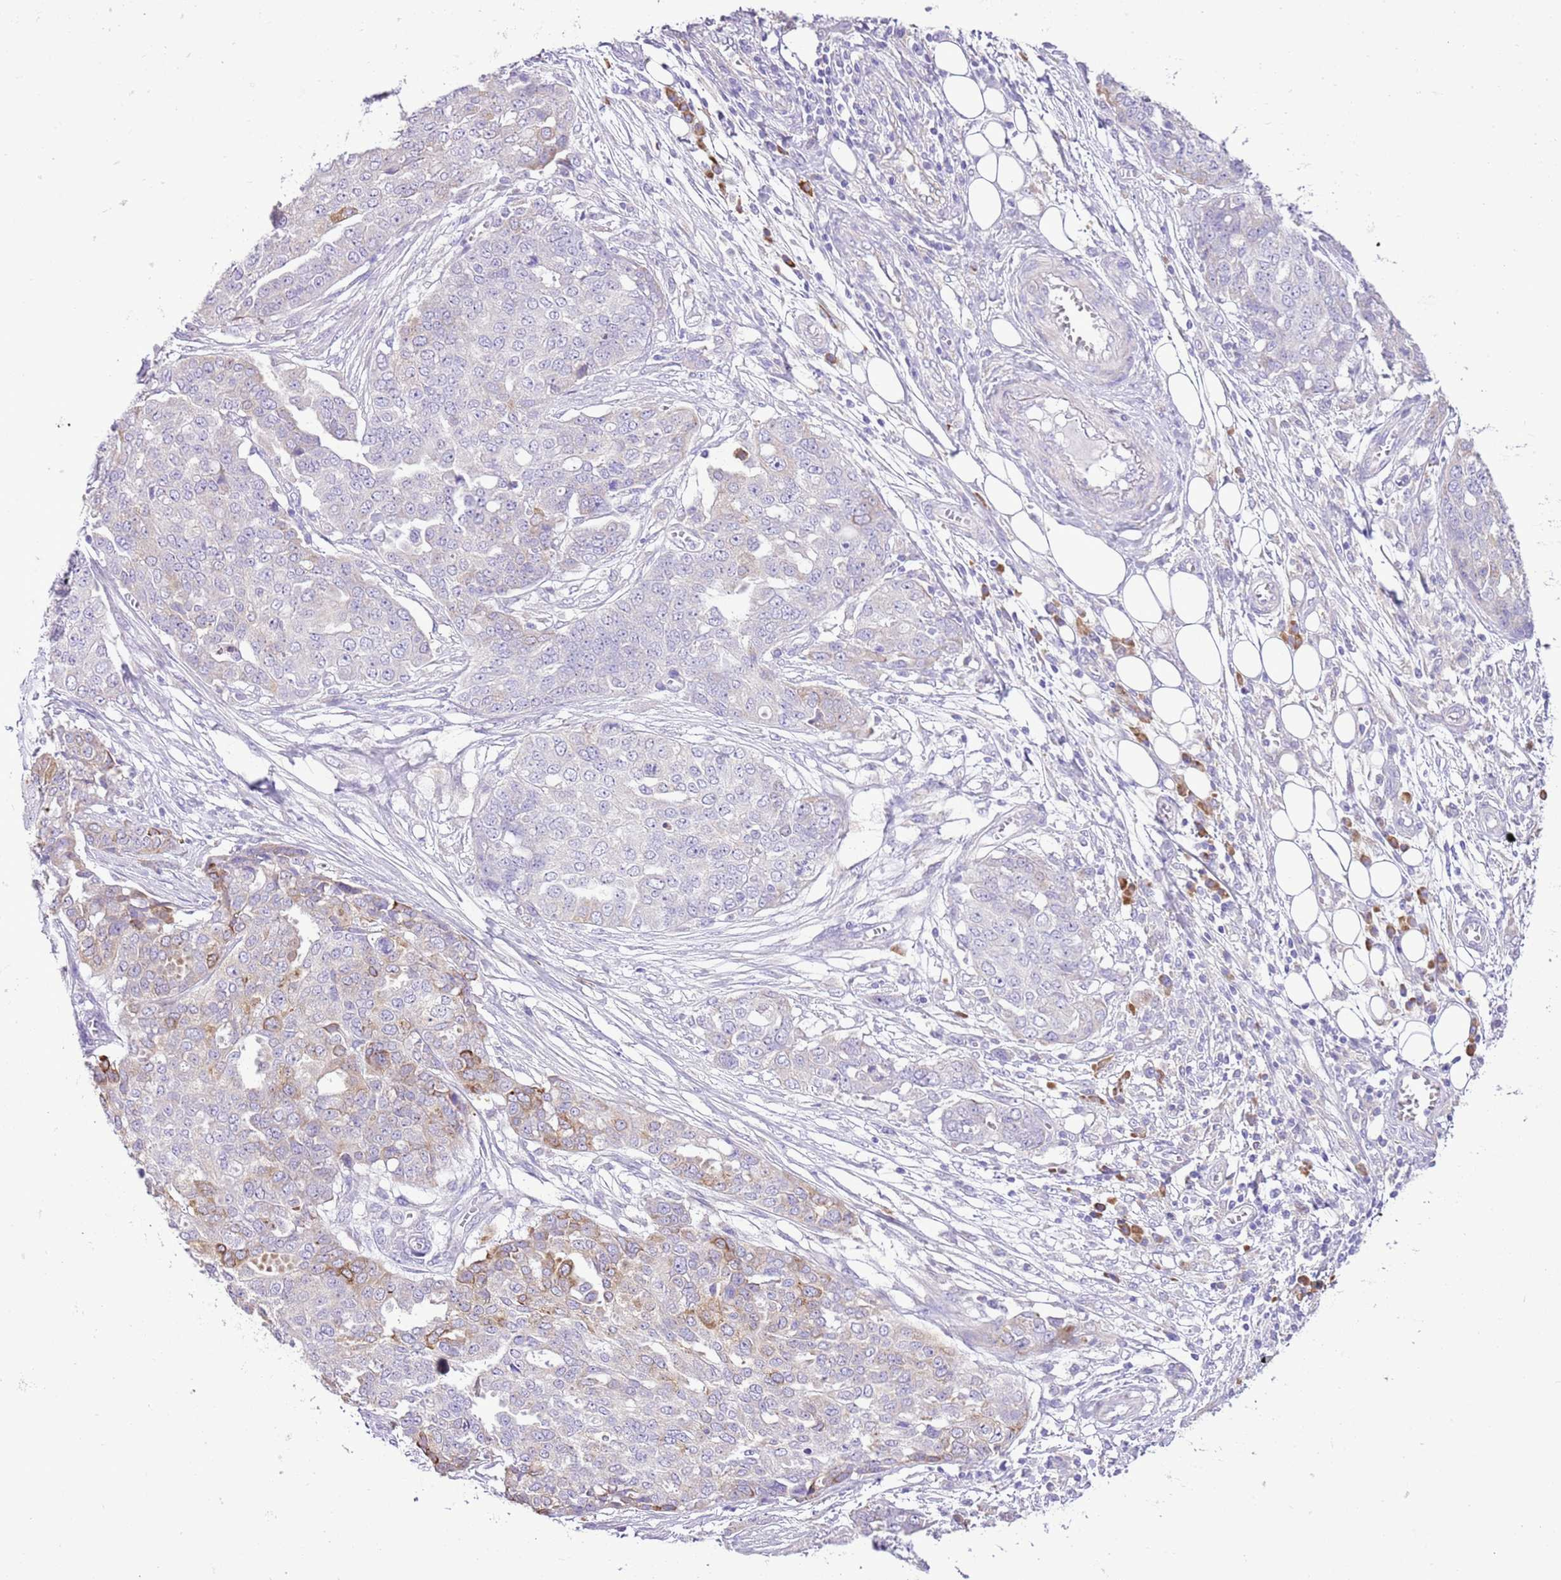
{"staining": {"intensity": "moderate", "quantity": "<25%", "location": "cytoplasmic/membranous"}, "tissue": "ovarian cancer", "cell_type": "Tumor cells", "image_type": "cancer", "snomed": [{"axis": "morphology", "description": "Cystadenocarcinoma, serous, NOS"}, {"axis": "topography", "description": "Soft tissue"}, {"axis": "topography", "description": "Ovary"}], "caption": "A low amount of moderate cytoplasmic/membranous positivity is appreciated in about <25% of tumor cells in ovarian cancer (serous cystadenocarcinoma) tissue.", "gene": "AAR2", "patient": {"sex": "female", "age": 57}}